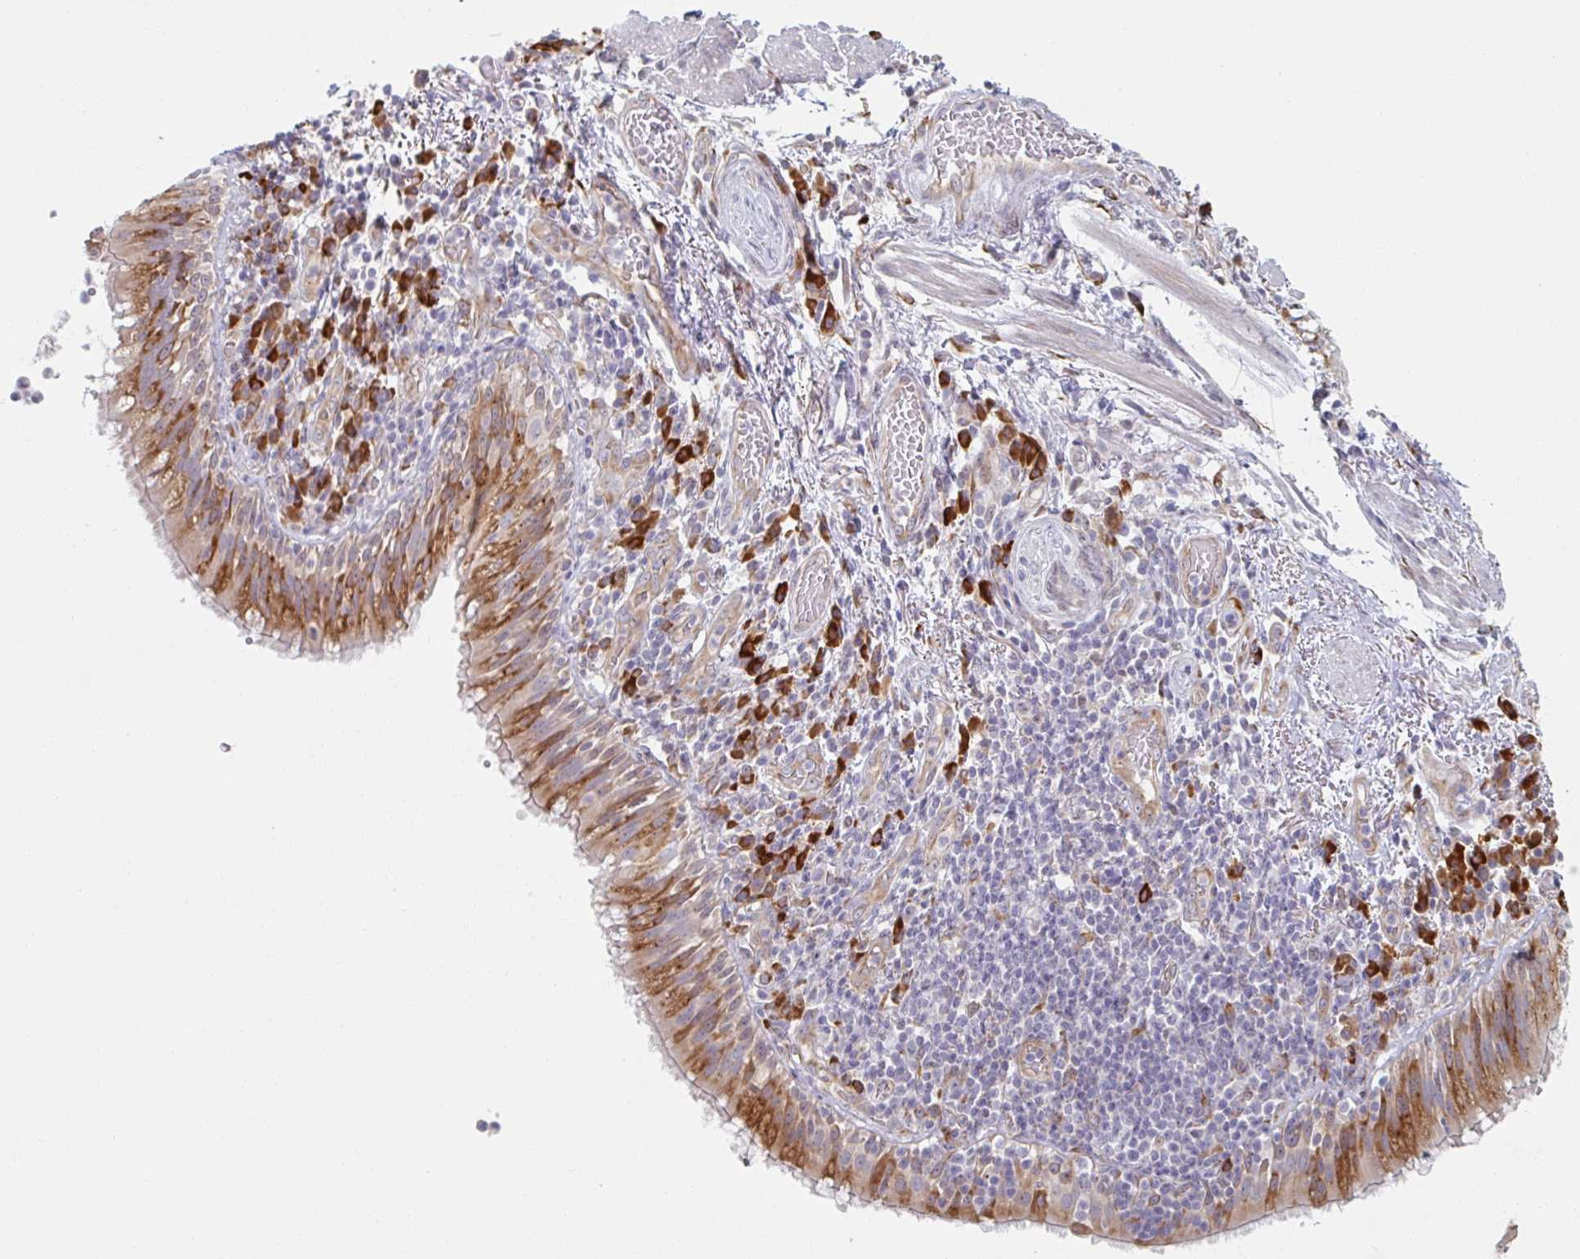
{"staining": {"intensity": "moderate", "quantity": ">75%", "location": "cytoplasmic/membranous,nuclear"}, "tissue": "bronchus", "cell_type": "Respiratory epithelial cells", "image_type": "normal", "snomed": [{"axis": "morphology", "description": "Normal tissue, NOS"}, {"axis": "topography", "description": "Cartilage tissue"}, {"axis": "topography", "description": "Bronchus"}], "caption": "High-magnification brightfield microscopy of normal bronchus stained with DAB (3,3'-diaminobenzidine) (brown) and counterstained with hematoxylin (blue). respiratory epithelial cells exhibit moderate cytoplasmic/membranous,nuclear positivity is identified in approximately>75% of cells.", "gene": "TRAPPC10", "patient": {"sex": "male", "age": 56}}